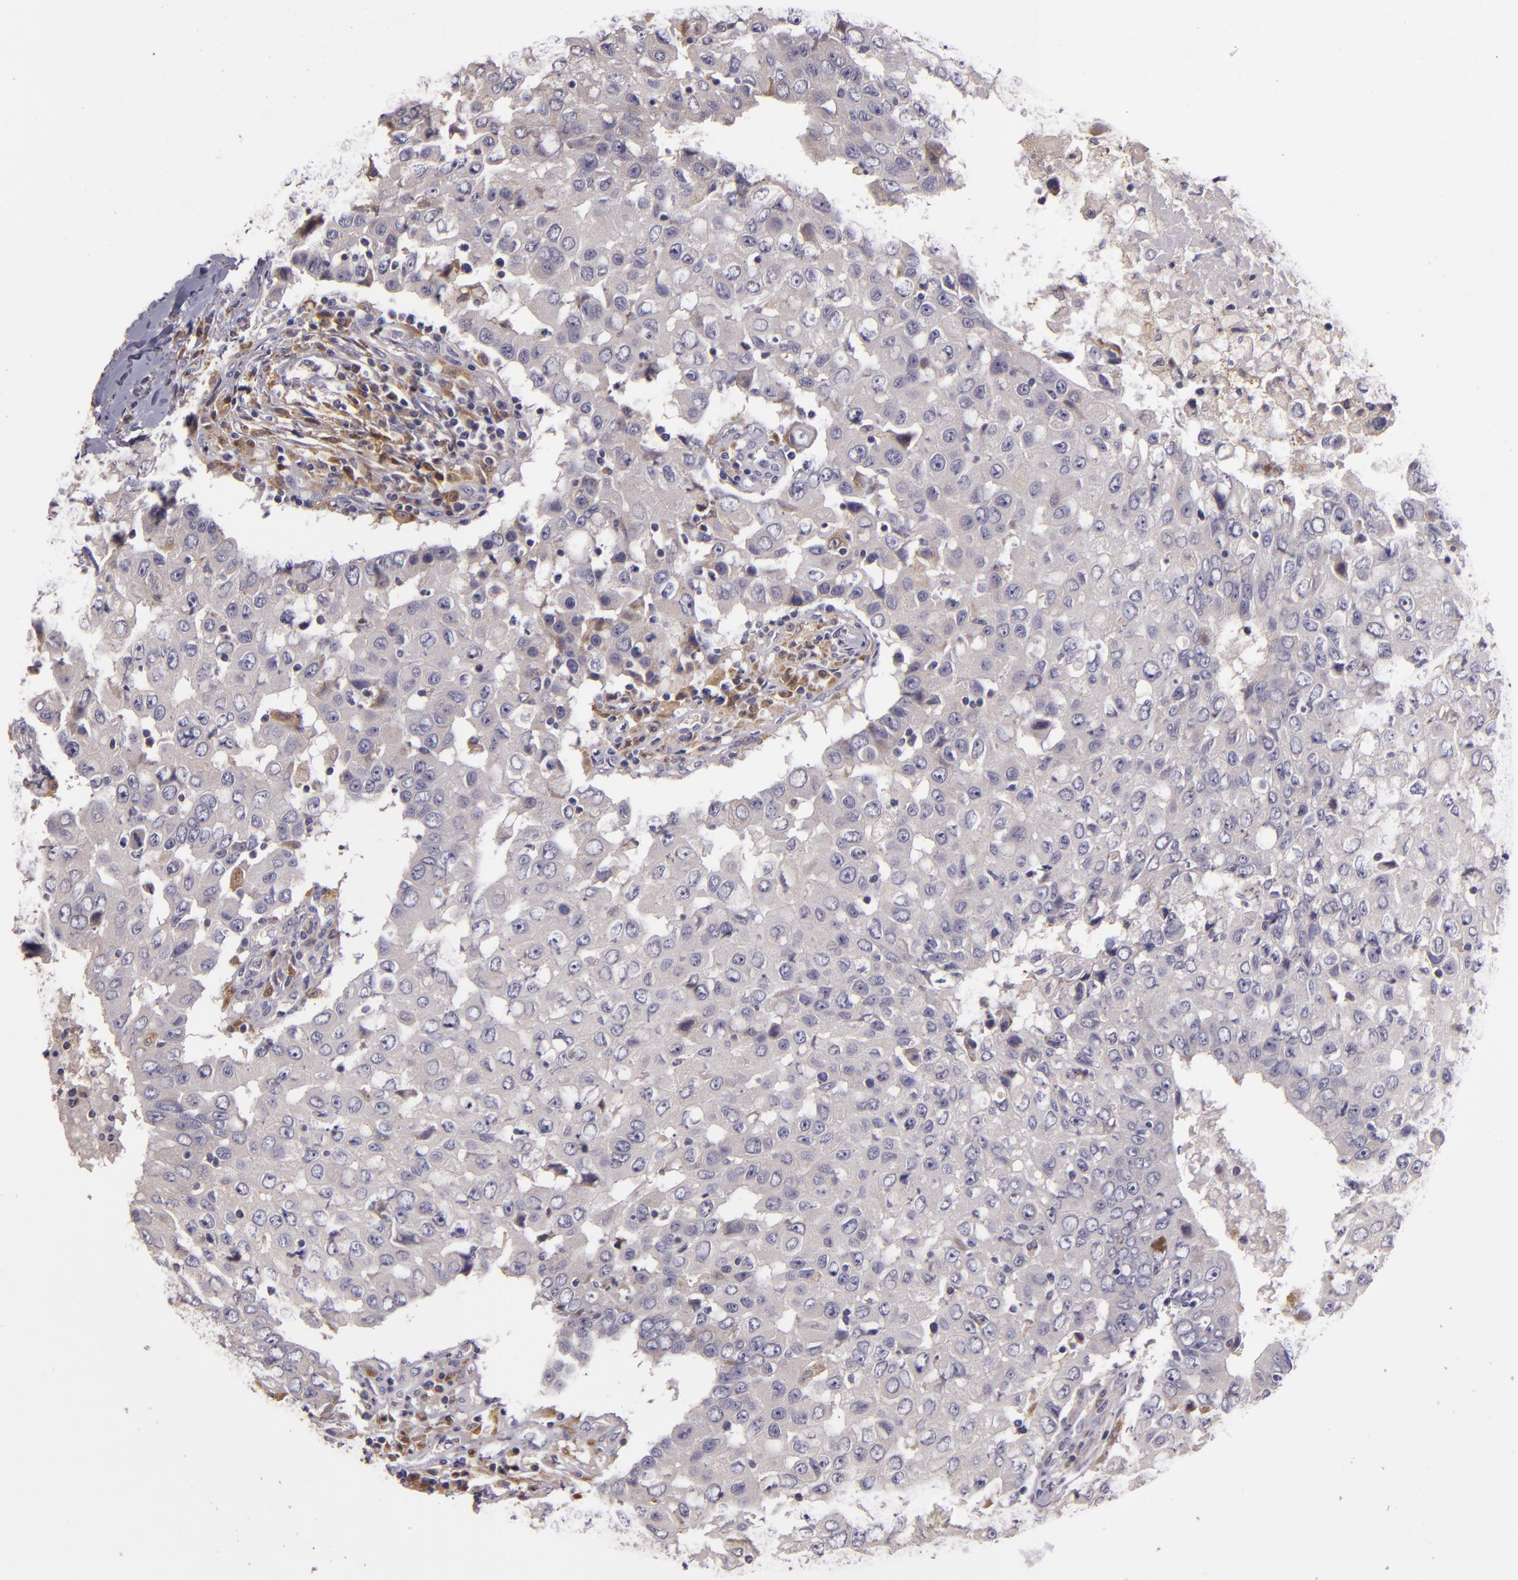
{"staining": {"intensity": "weak", "quantity": "<25%", "location": "cytoplasmic/membranous"}, "tissue": "breast cancer", "cell_type": "Tumor cells", "image_type": "cancer", "snomed": [{"axis": "morphology", "description": "Duct carcinoma"}, {"axis": "topography", "description": "Breast"}], "caption": "Tumor cells show no significant protein staining in breast cancer (invasive ductal carcinoma).", "gene": "FHIT", "patient": {"sex": "female", "age": 27}}